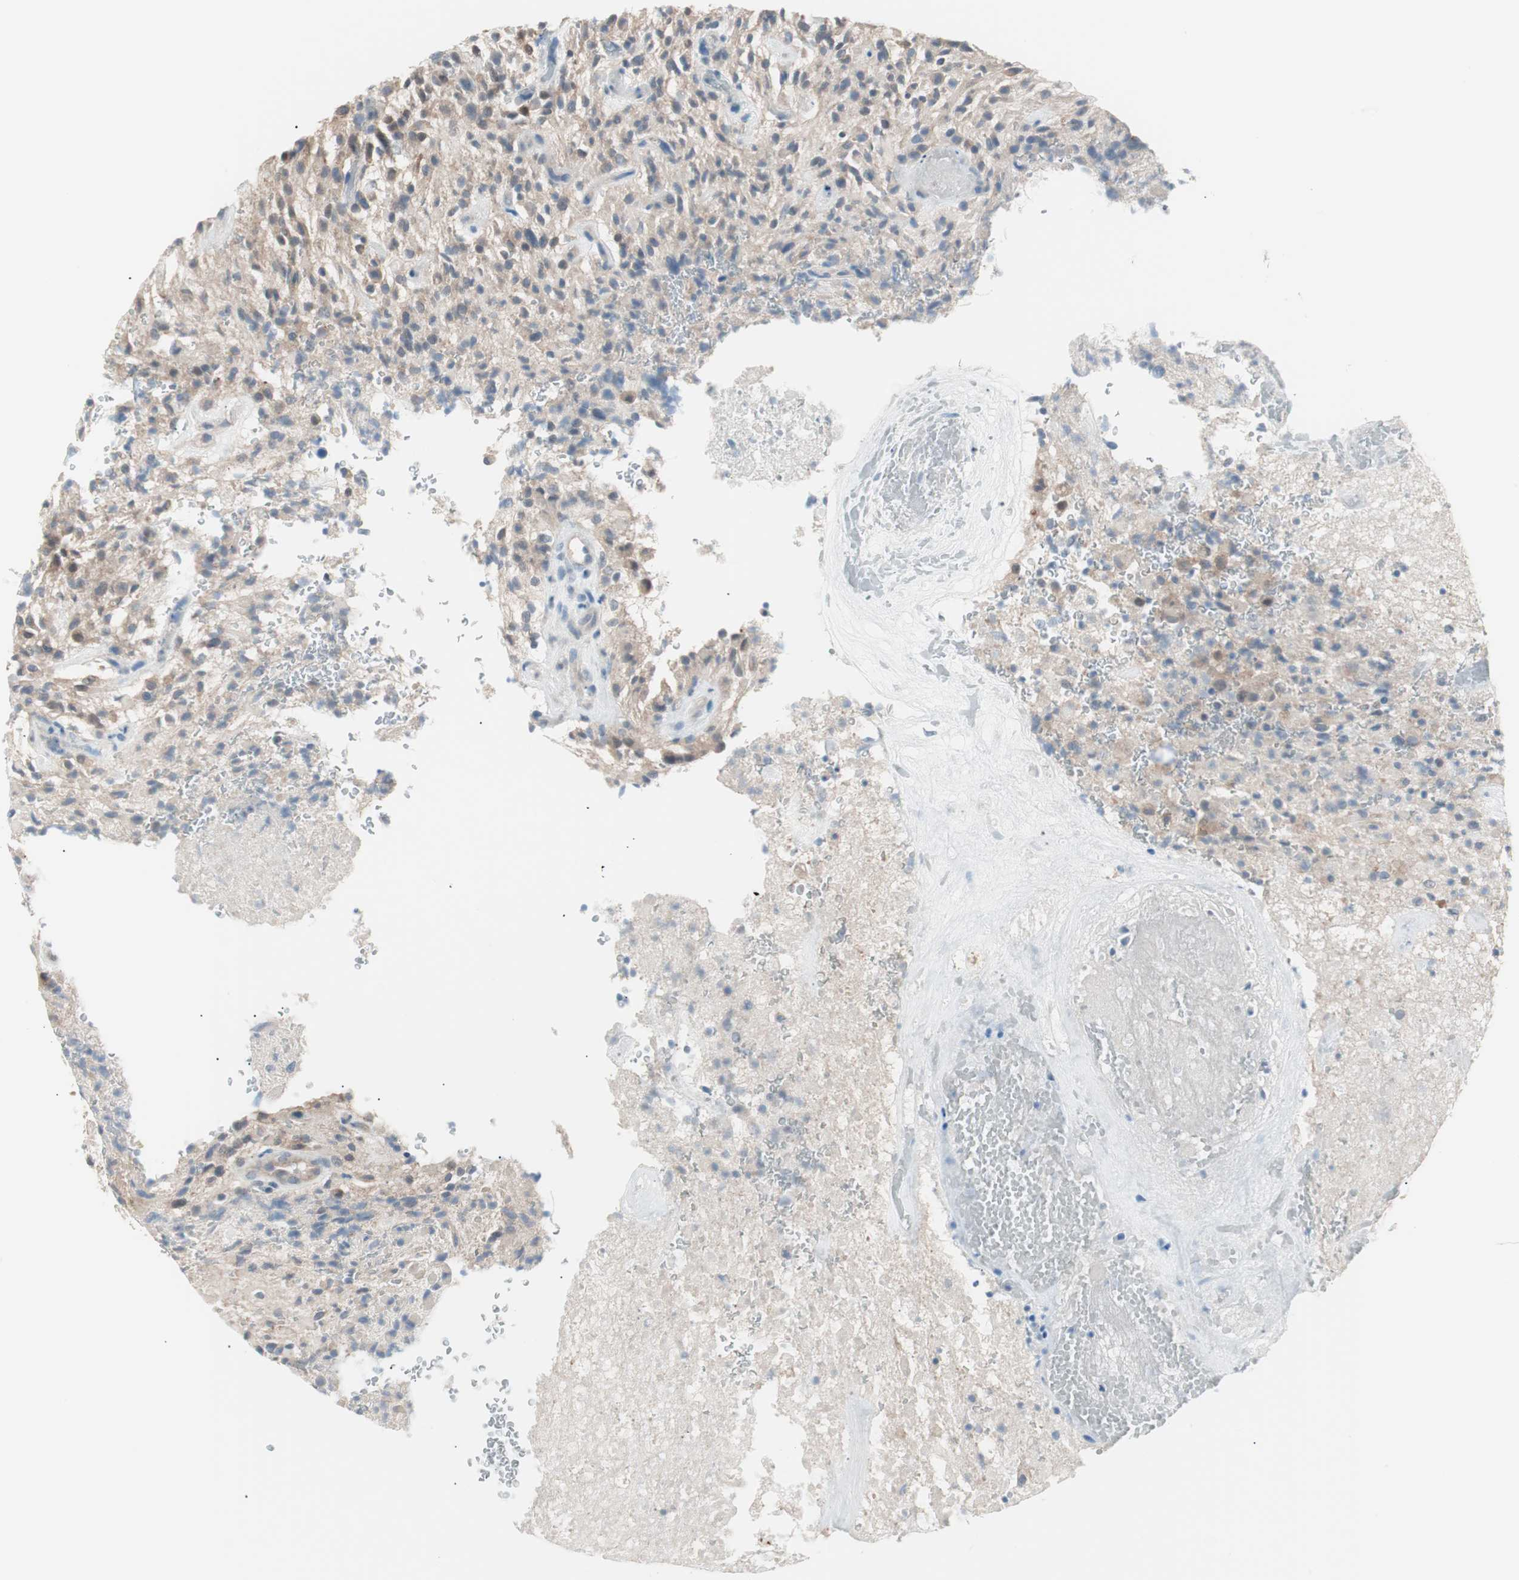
{"staining": {"intensity": "weak", "quantity": "25%-75%", "location": "cytoplasmic/membranous"}, "tissue": "glioma", "cell_type": "Tumor cells", "image_type": "cancer", "snomed": [{"axis": "morphology", "description": "Glioma, malignant, High grade"}, {"axis": "topography", "description": "Brain"}], "caption": "Glioma tissue reveals weak cytoplasmic/membranous staining in about 25%-75% of tumor cells", "gene": "VIL1", "patient": {"sex": "male", "age": 71}}